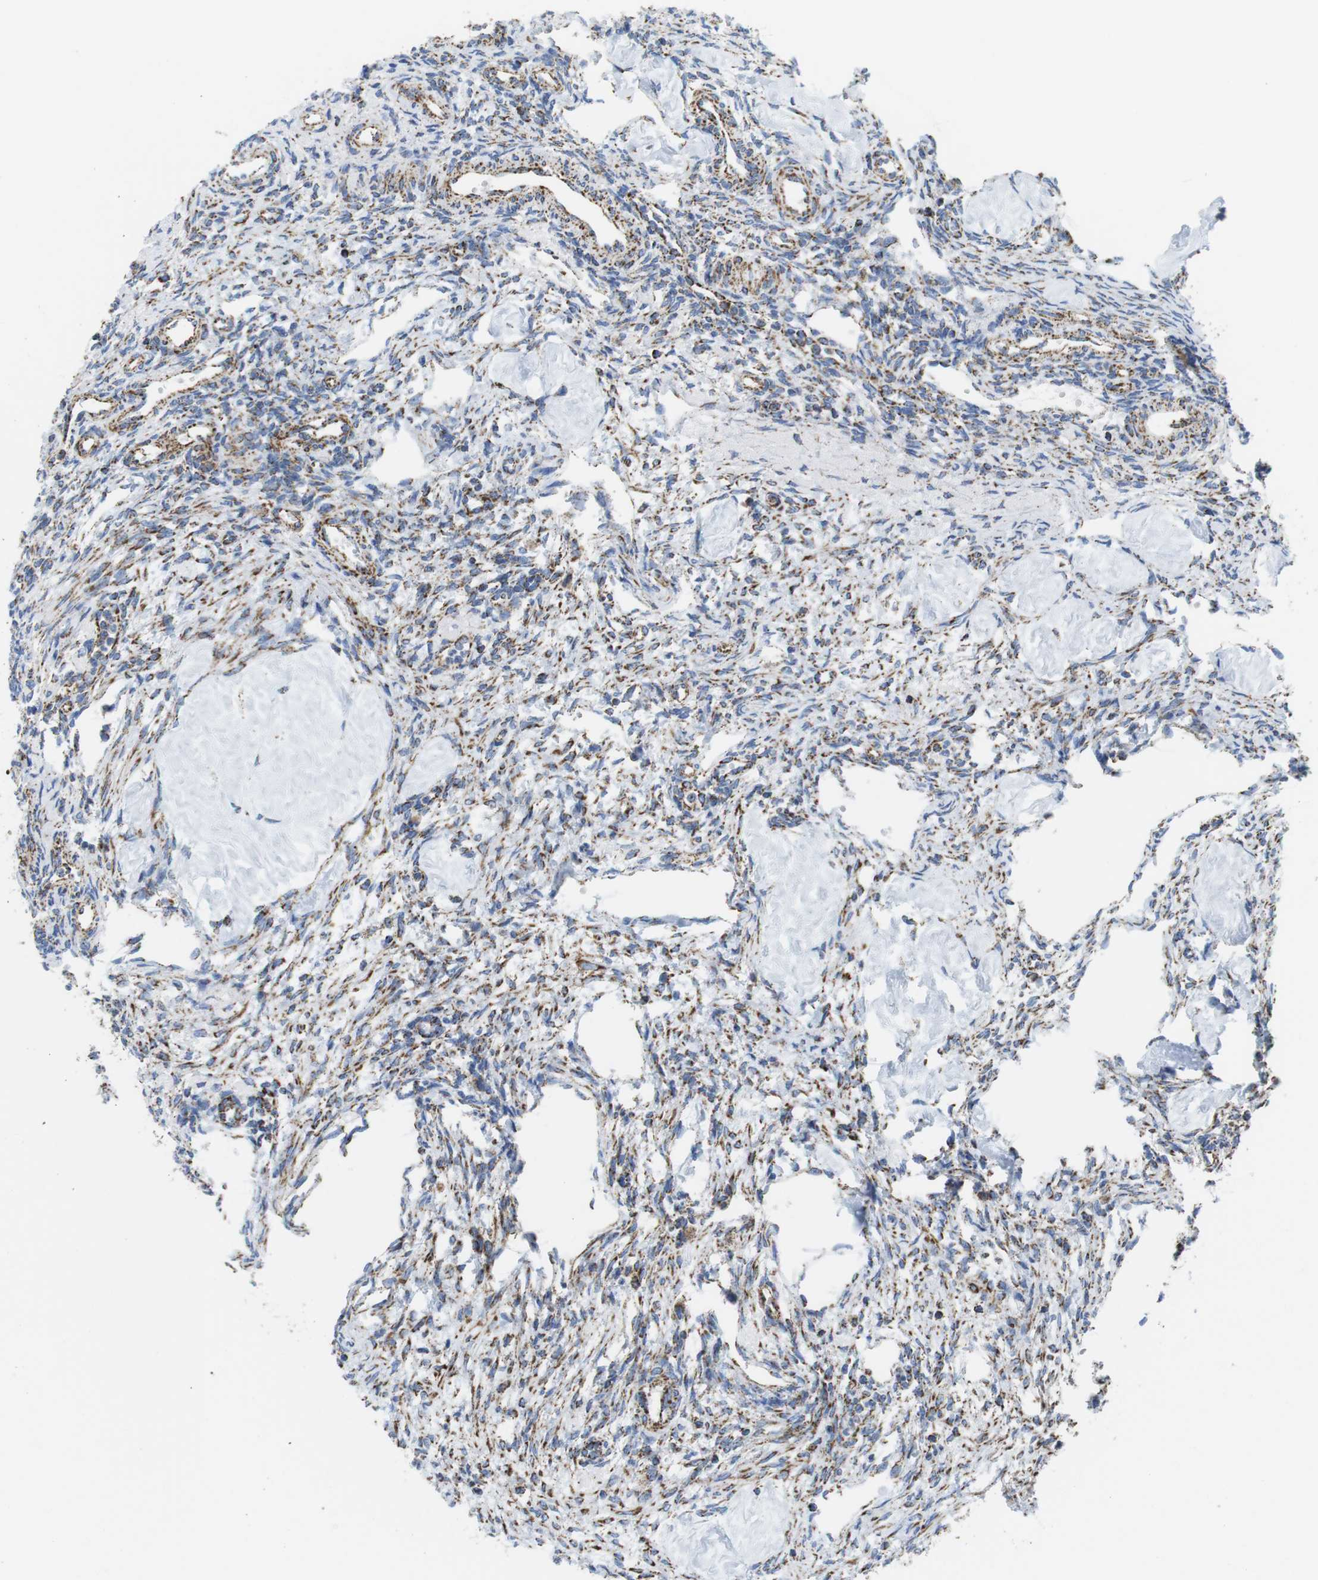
{"staining": {"intensity": "moderate", "quantity": "25%-75%", "location": "cytoplasmic/membranous"}, "tissue": "ovary", "cell_type": "Ovarian stroma cells", "image_type": "normal", "snomed": [{"axis": "morphology", "description": "Normal tissue, NOS"}, {"axis": "topography", "description": "Ovary"}], "caption": "IHC photomicrograph of unremarkable ovary: ovary stained using immunohistochemistry (IHC) exhibits medium levels of moderate protein expression localized specifically in the cytoplasmic/membranous of ovarian stroma cells, appearing as a cytoplasmic/membranous brown color.", "gene": "ATP5PO", "patient": {"sex": "female", "age": 33}}